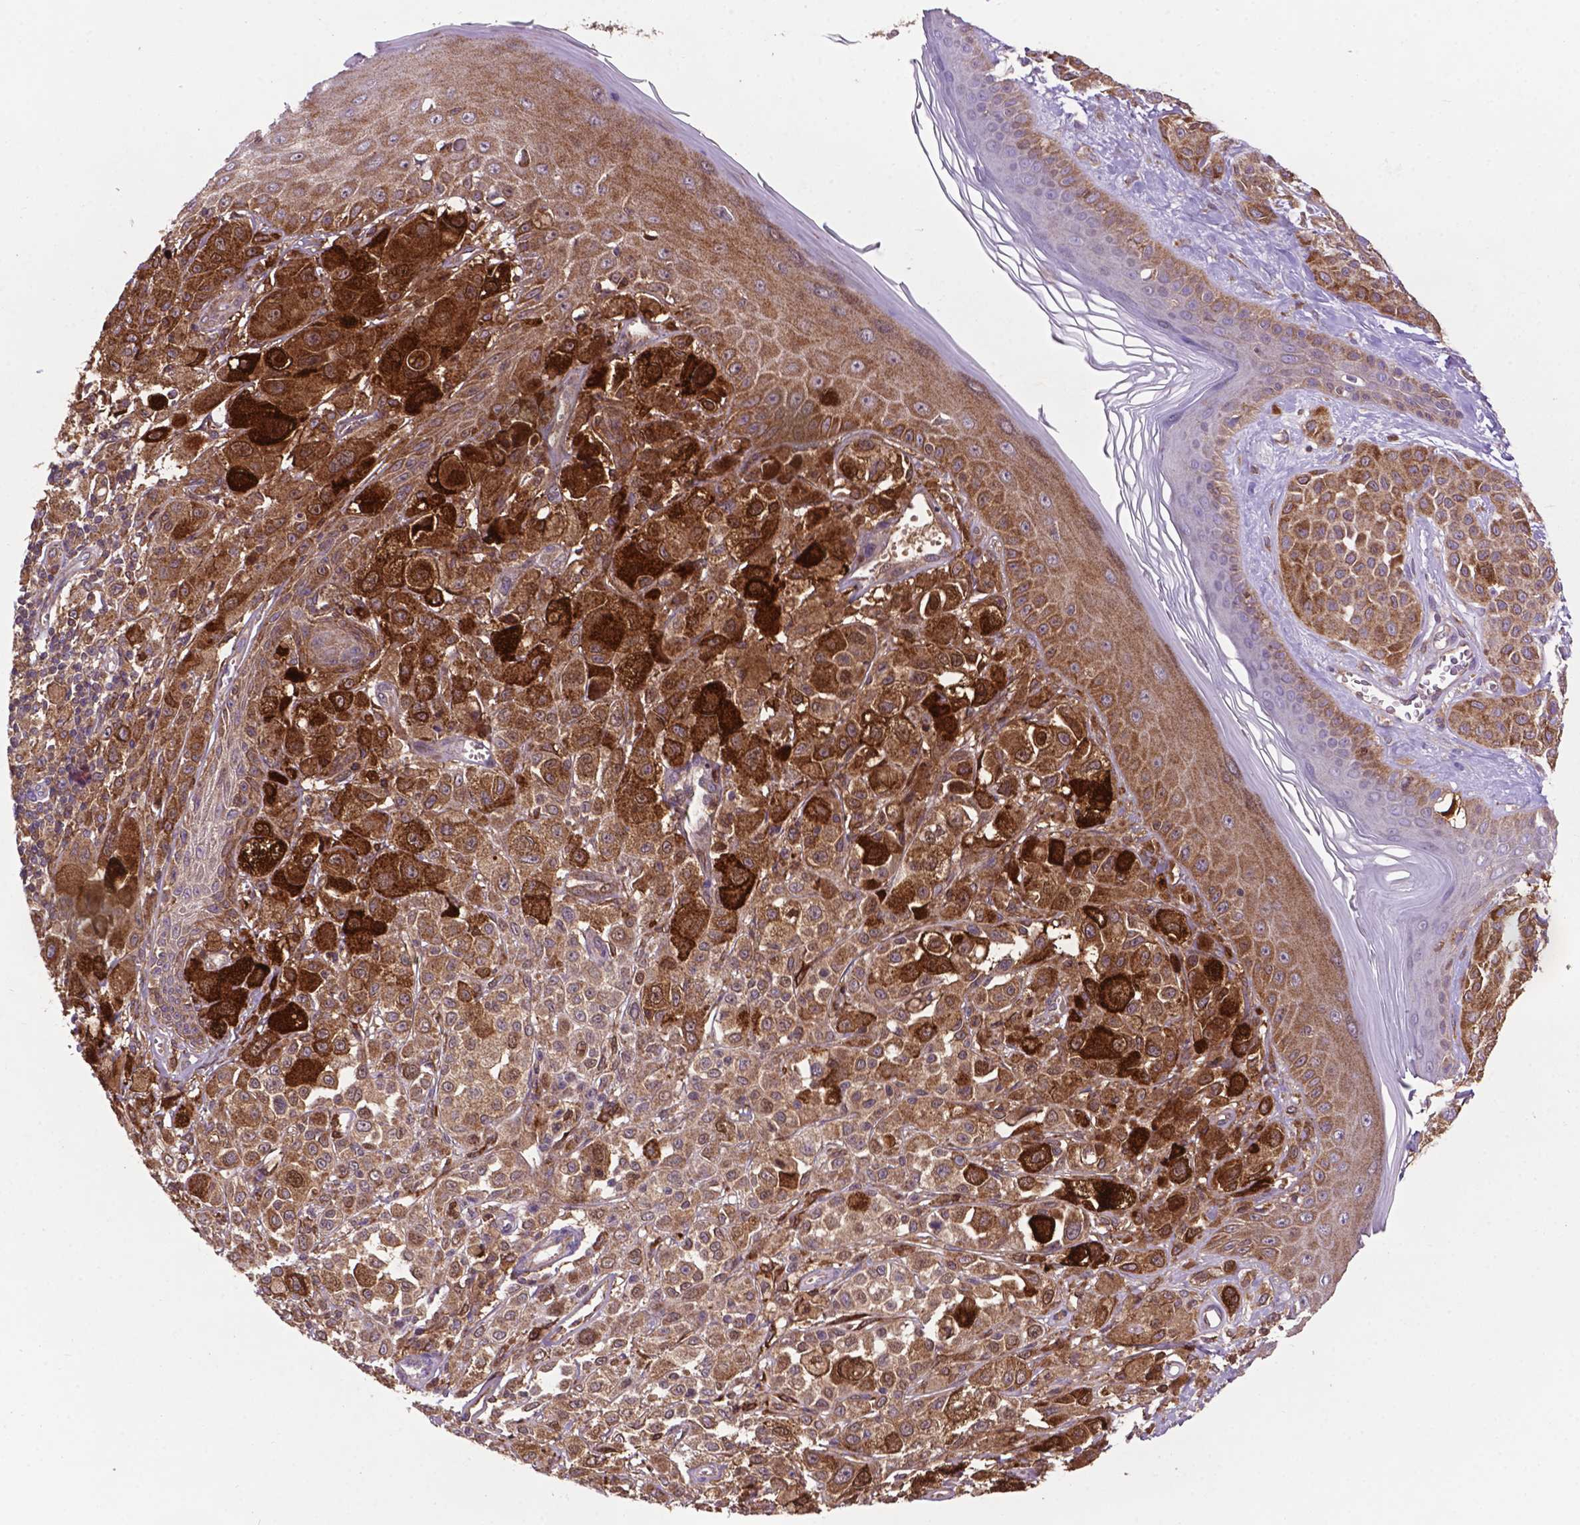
{"staining": {"intensity": "weak", "quantity": "25%-75%", "location": "cytoplasmic/membranous"}, "tissue": "melanoma", "cell_type": "Tumor cells", "image_type": "cancer", "snomed": [{"axis": "morphology", "description": "Malignant melanoma, NOS"}, {"axis": "topography", "description": "Skin"}], "caption": "Melanoma tissue exhibits weak cytoplasmic/membranous staining in about 25%-75% of tumor cells, visualized by immunohistochemistry. (IHC, brightfield microscopy, high magnification).", "gene": "SMAD3", "patient": {"sex": "male", "age": 67}}